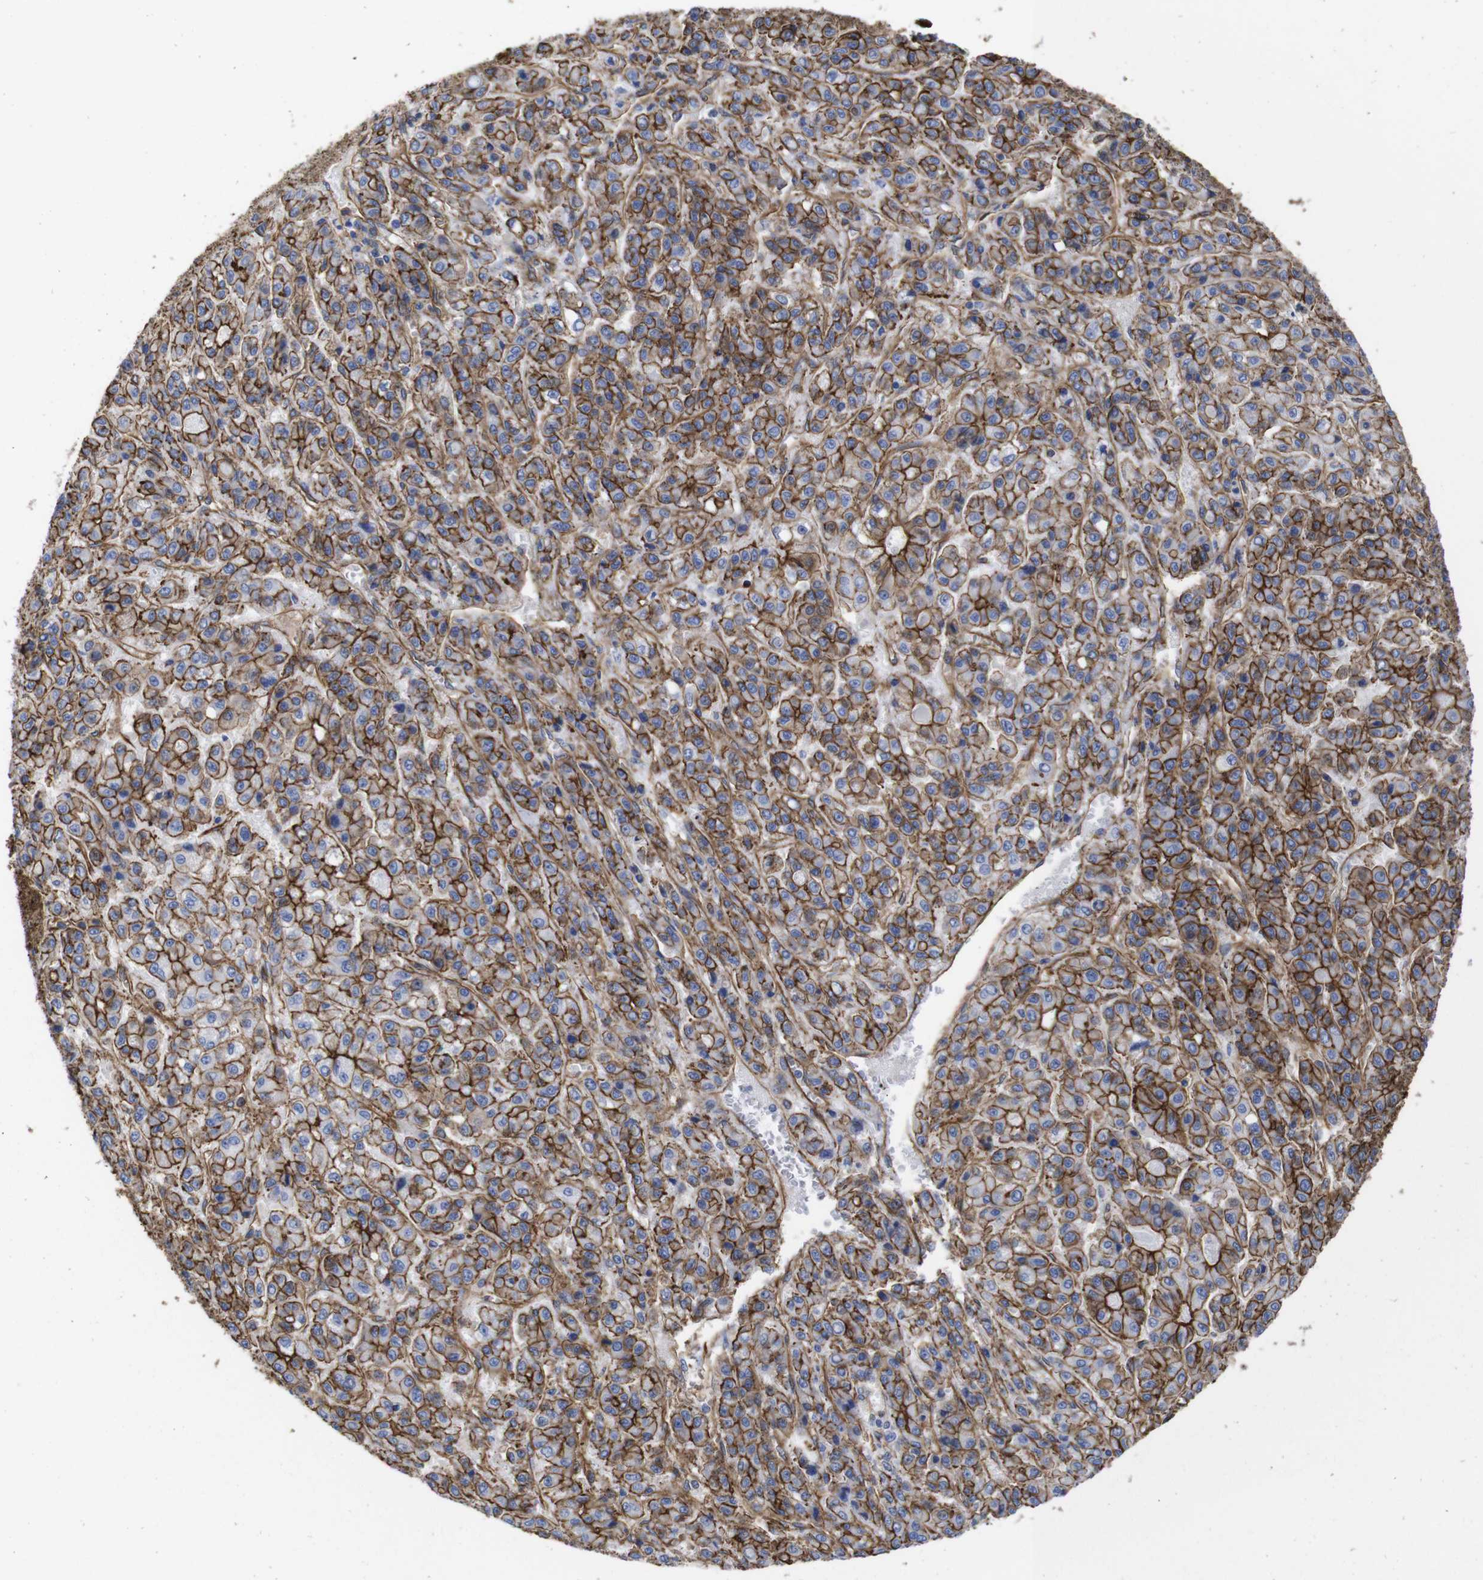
{"staining": {"intensity": "strong", "quantity": ">75%", "location": "cytoplasmic/membranous"}, "tissue": "liver cancer", "cell_type": "Tumor cells", "image_type": "cancer", "snomed": [{"axis": "morphology", "description": "Carcinoma, Hepatocellular, NOS"}, {"axis": "topography", "description": "Liver"}], "caption": "About >75% of tumor cells in liver hepatocellular carcinoma reveal strong cytoplasmic/membranous protein staining as visualized by brown immunohistochemical staining.", "gene": "SPTBN1", "patient": {"sex": "male", "age": 70}}